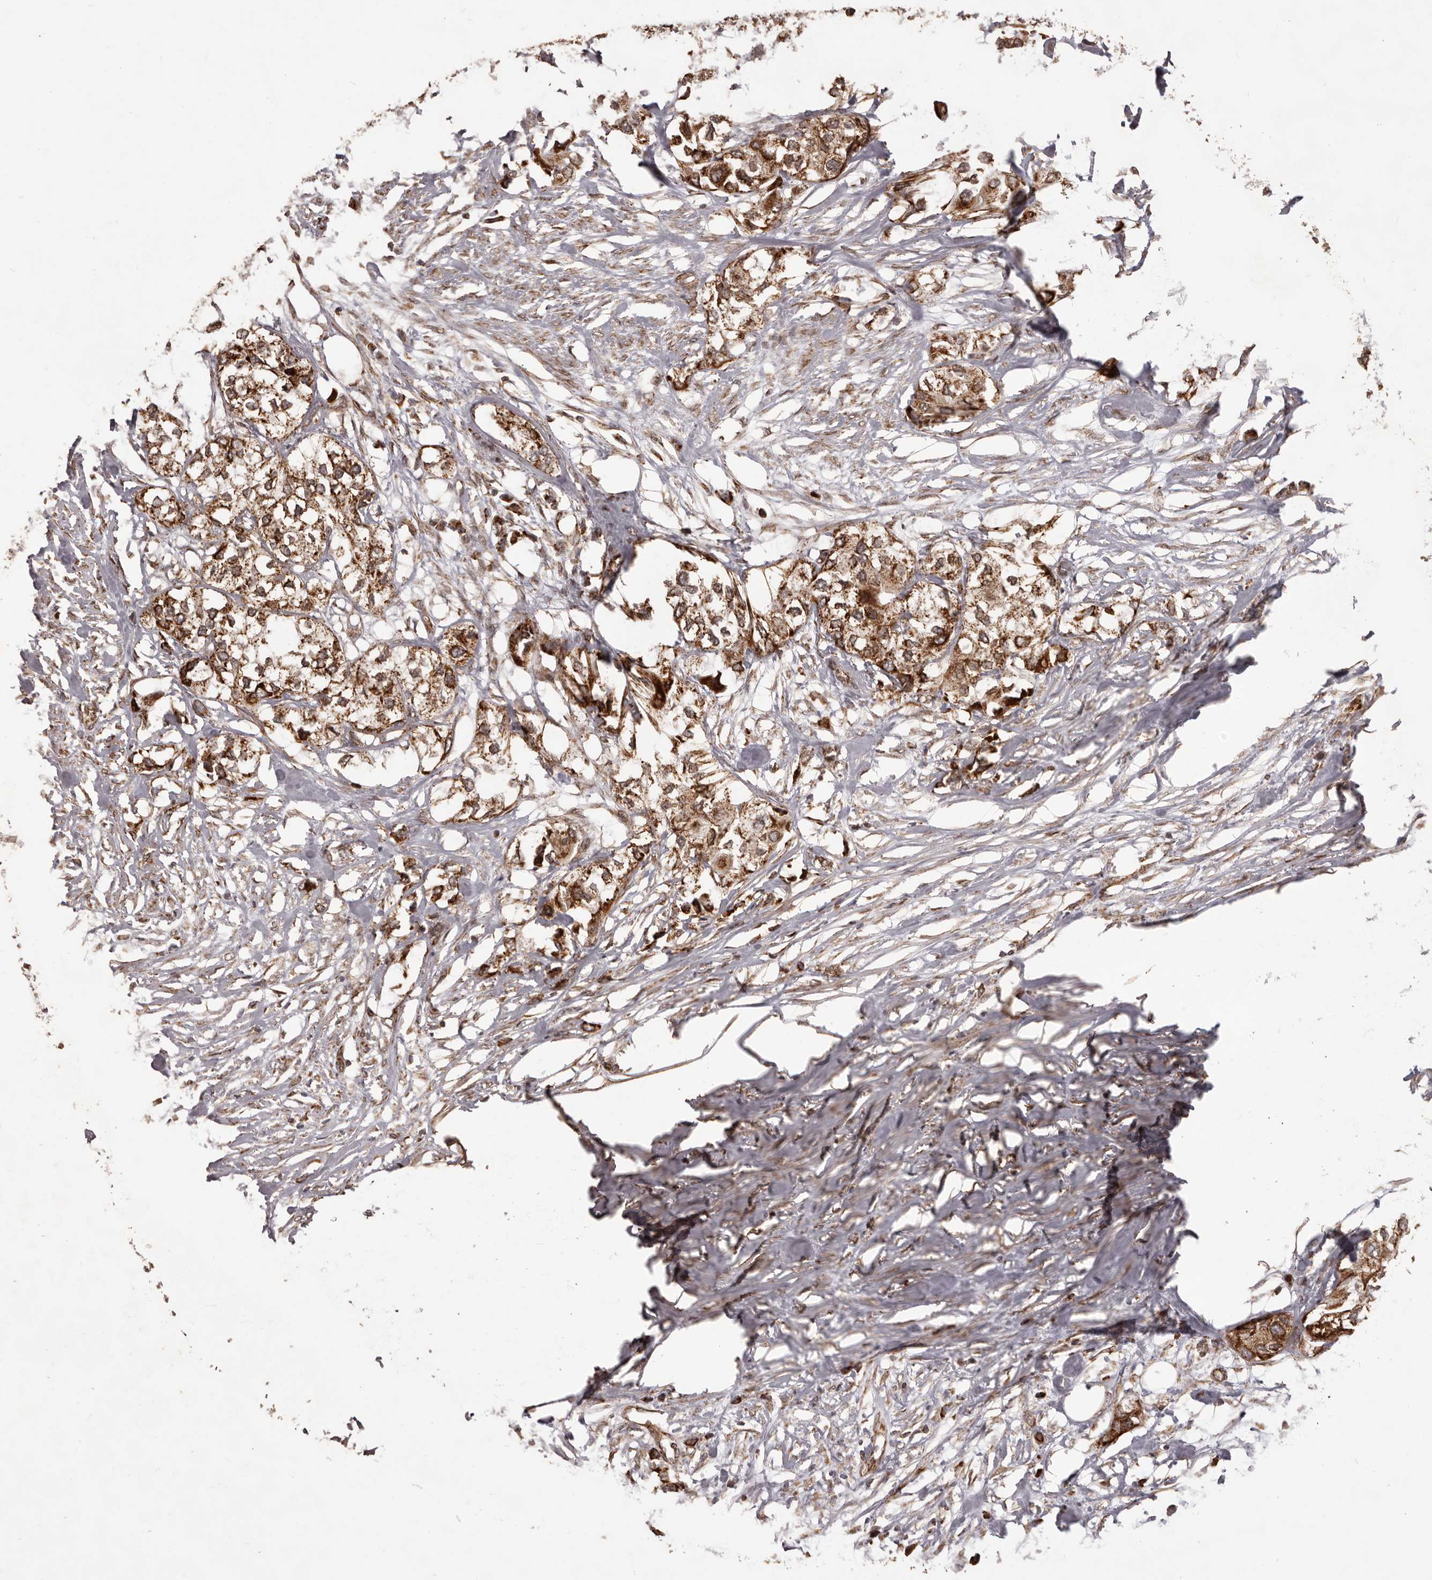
{"staining": {"intensity": "strong", "quantity": ">75%", "location": "cytoplasmic/membranous"}, "tissue": "urothelial cancer", "cell_type": "Tumor cells", "image_type": "cancer", "snomed": [{"axis": "morphology", "description": "Urothelial carcinoma, High grade"}, {"axis": "topography", "description": "Urinary bladder"}], "caption": "Immunohistochemical staining of human urothelial cancer reveals high levels of strong cytoplasmic/membranous protein staining in about >75% of tumor cells.", "gene": "CHRM2", "patient": {"sex": "male", "age": 64}}